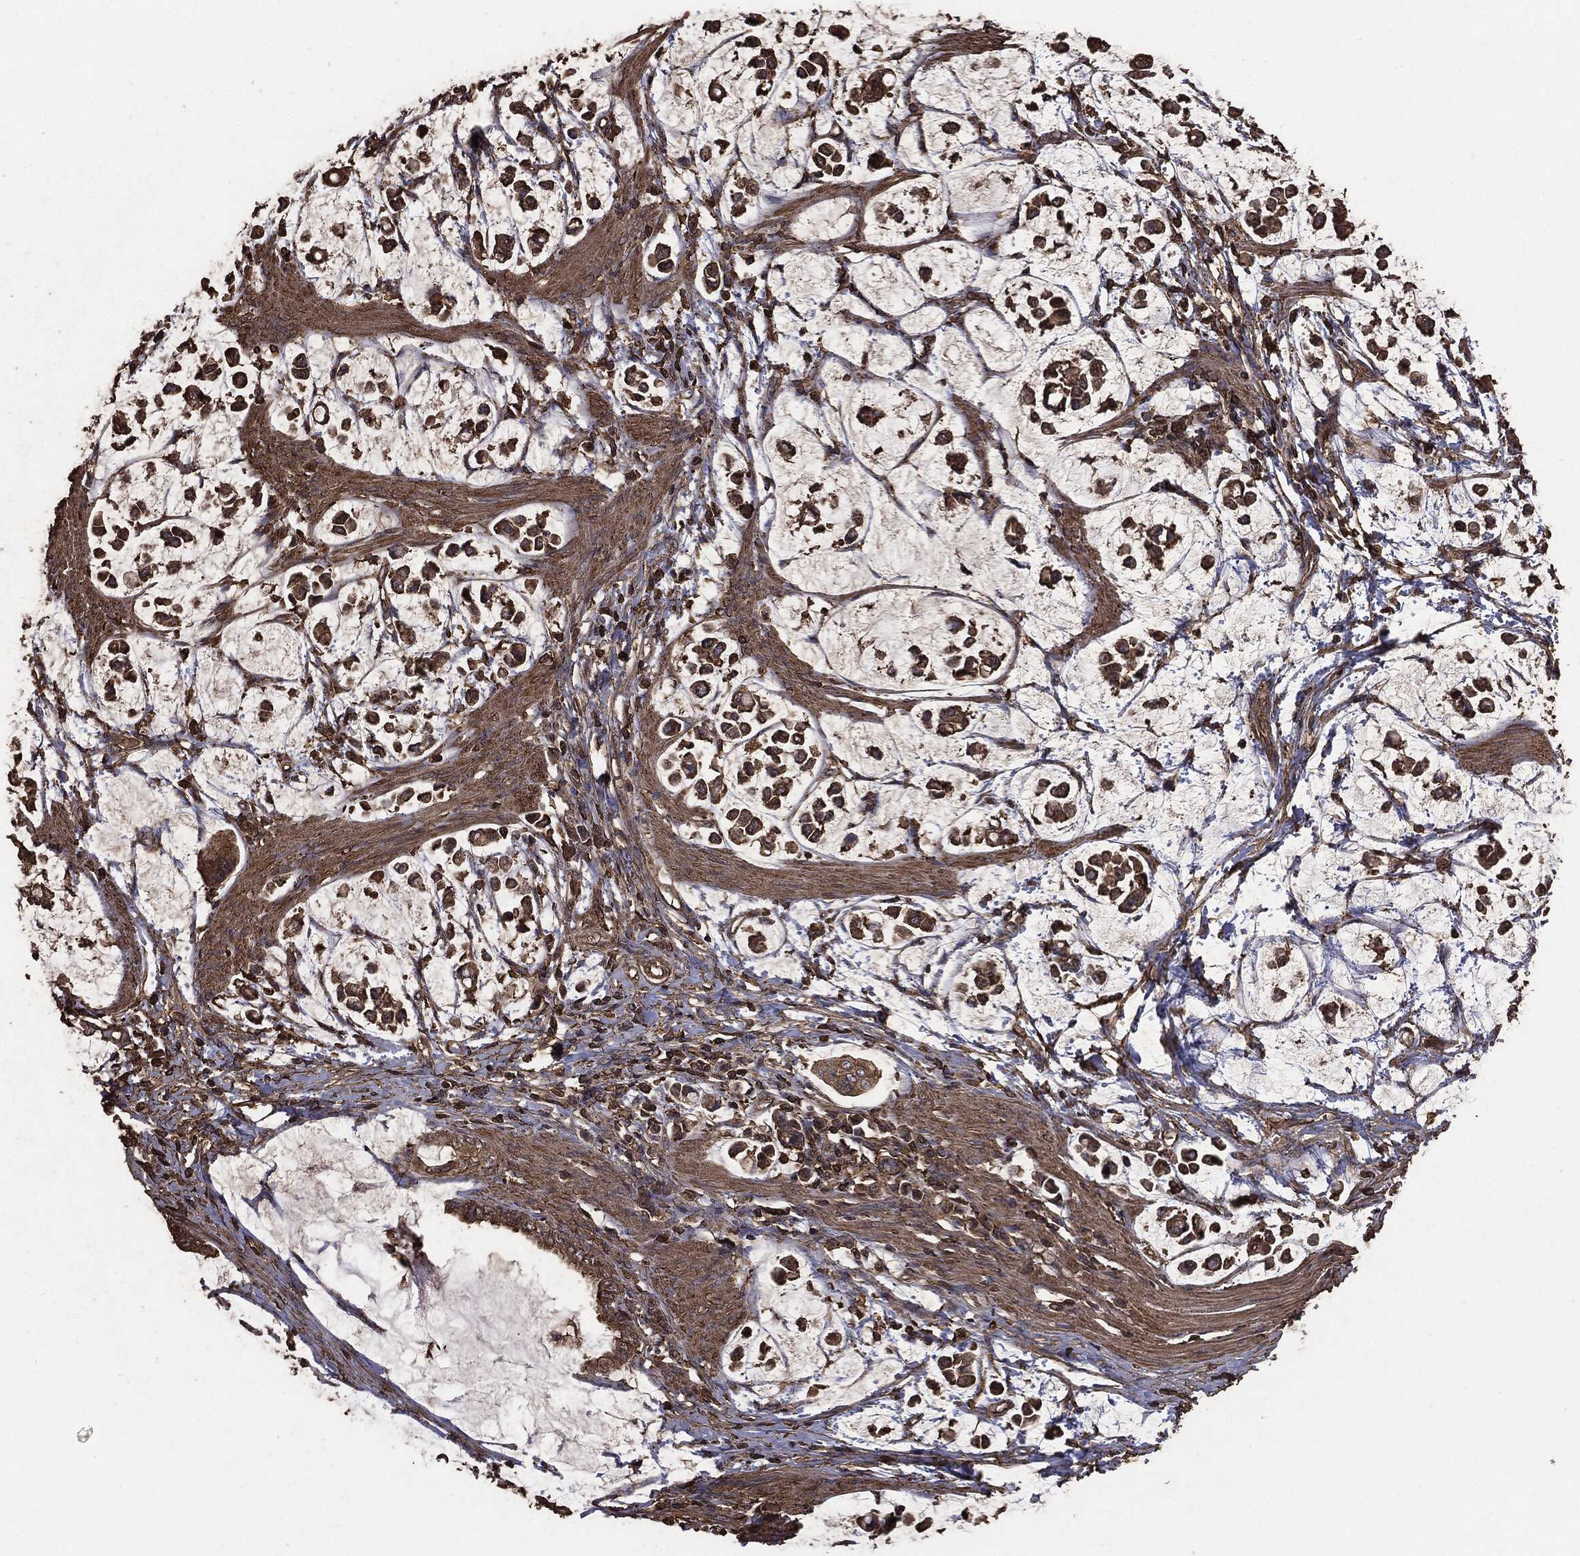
{"staining": {"intensity": "moderate", "quantity": ">75%", "location": "cytoplasmic/membranous"}, "tissue": "stomach cancer", "cell_type": "Tumor cells", "image_type": "cancer", "snomed": [{"axis": "morphology", "description": "Adenocarcinoma, NOS"}, {"axis": "topography", "description": "Stomach"}], "caption": "The image demonstrates immunohistochemical staining of stomach adenocarcinoma. There is moderate cytoplasmic/membranous expression is present in about >75% of tumor cells.", "gene": "MTOR", "patient": {"sex": "male", "age": 82}}